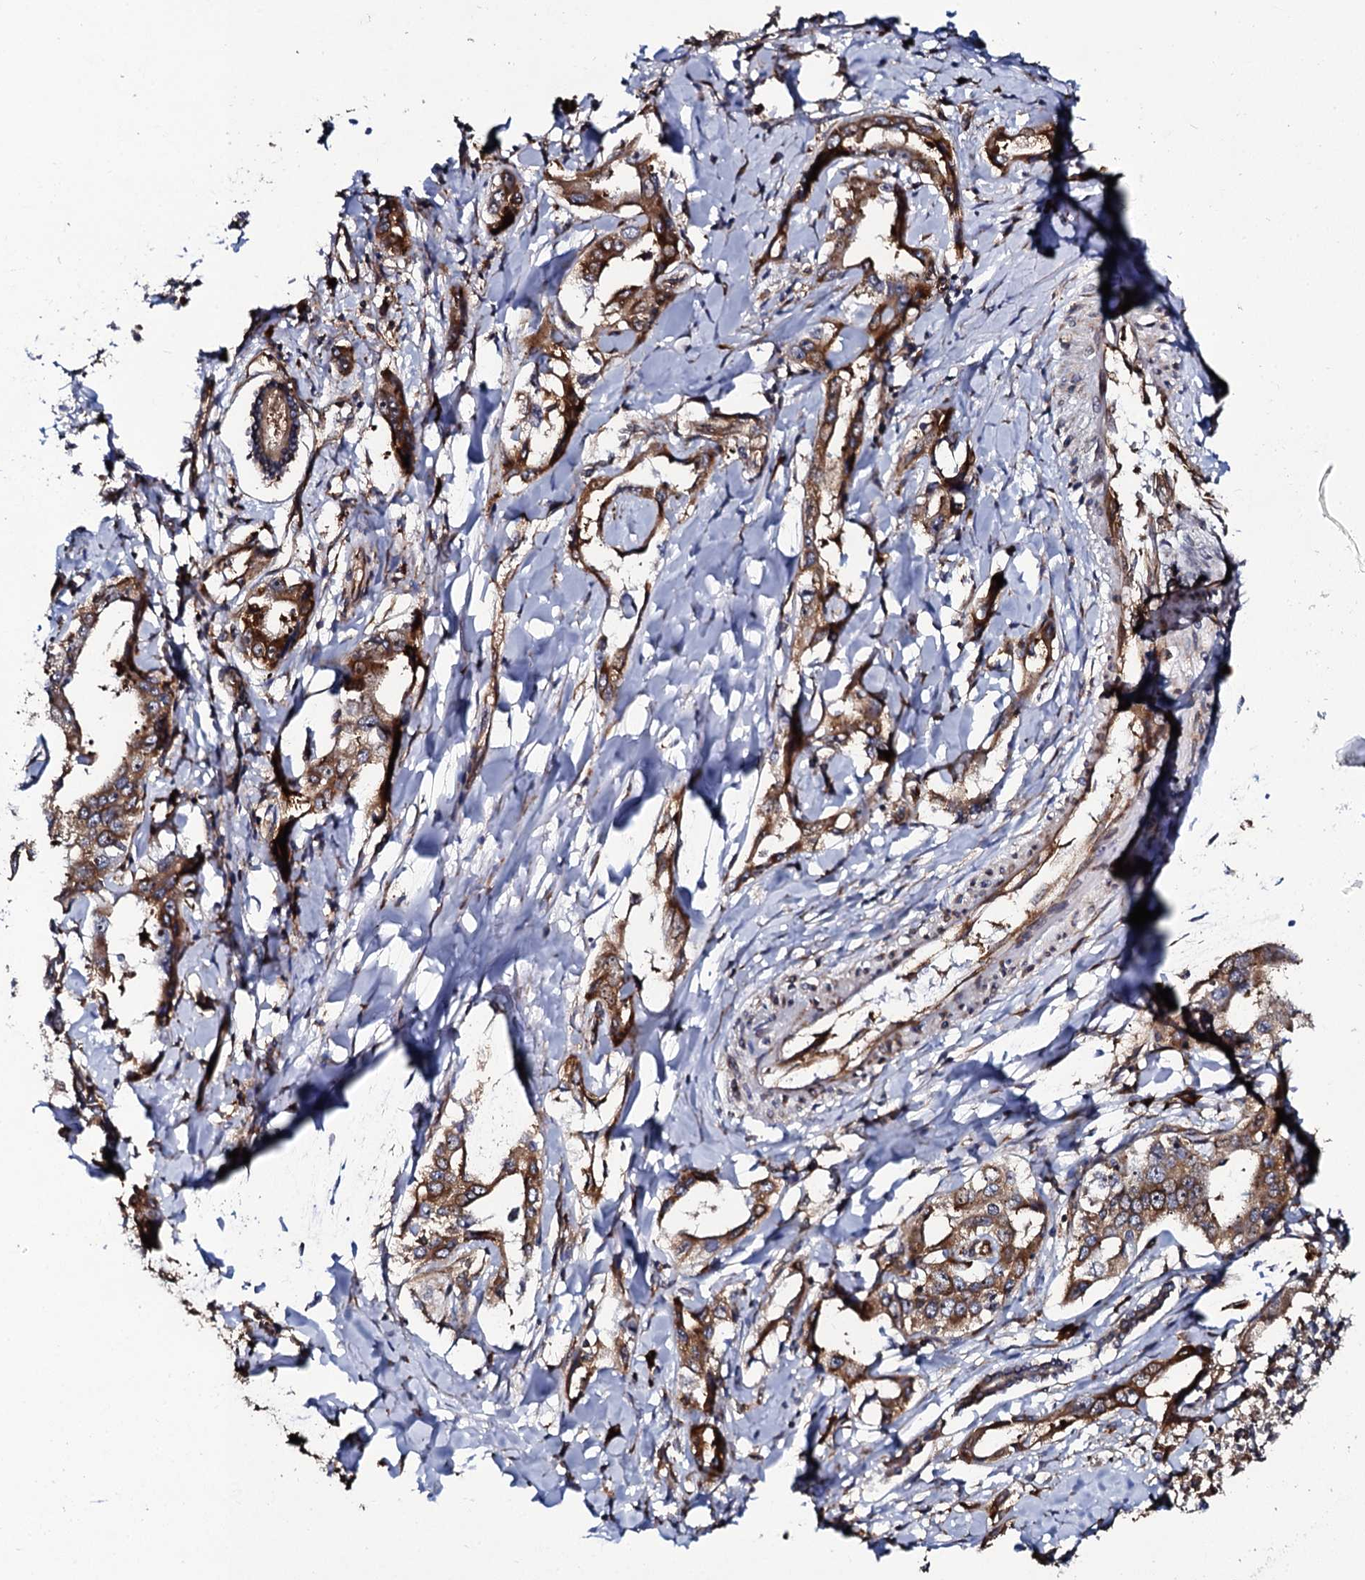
{"staining": {"intensity": "moderate", "quantity": ">75%", "location": "cytoplasmic/membranous"}, "tissue": "liver cancer", "cell_type": "Tumor cells", "image_type": "cancer", "snomed": [{"axis": "morphology", "description": "Cholangiocarcinoma"}, {"axis": "topography", "description": "Liver"}], "caption": "An IHC histopathology image of tumor tissue is shown. Protein staining in brown labels moderate cytoplasmic/membranous positivity in cholangiocarcinoma (liver) within tumor cells. (brown staining indicates protein expression, while blue staining denotes nuclei).", "gene": "SPTY2D1", "patient": {"sex": "male", "age": 59}}